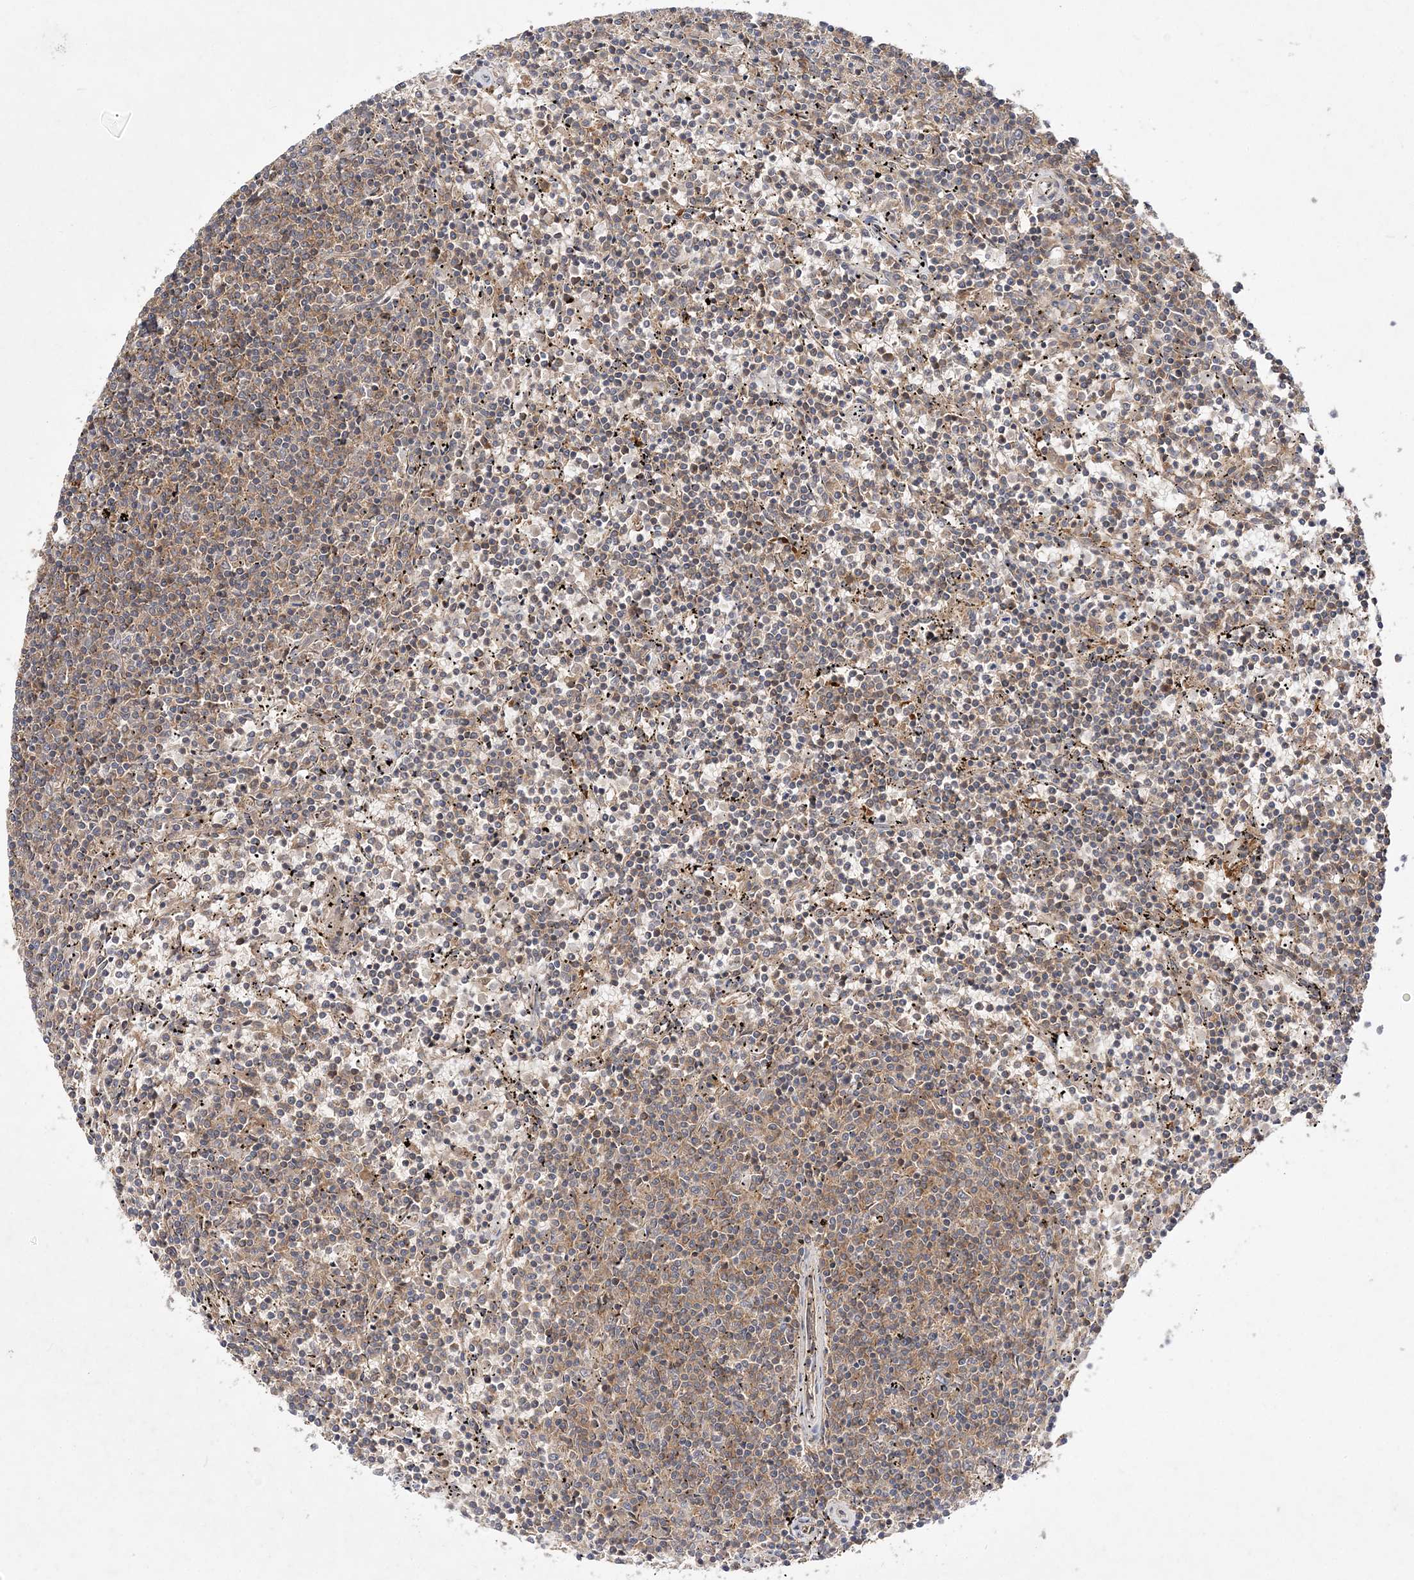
{"staining": {"intensity": "weak", "quantity": "25%-75%", "location": "cytoplasmic/membranous"}, "tissue": "lymphoma", "cell_type": "Tumor cells", "image_type": "cancer", "snomed": [{"axis": "morphology", "description": "Malignant lymphoma, non-Hodgkin's type, Low grade"}, {"axis": "topography", "description": "Spleen"}], "caption": "Lymphoma tissue demonstrates weak cytoplasmic/membranous staining in approximately 25%-75% of tumor cells, visualized by immunohistochemistry.", "gene": "TMEM9B", "patient": {"sex": "female", "age": 50}}